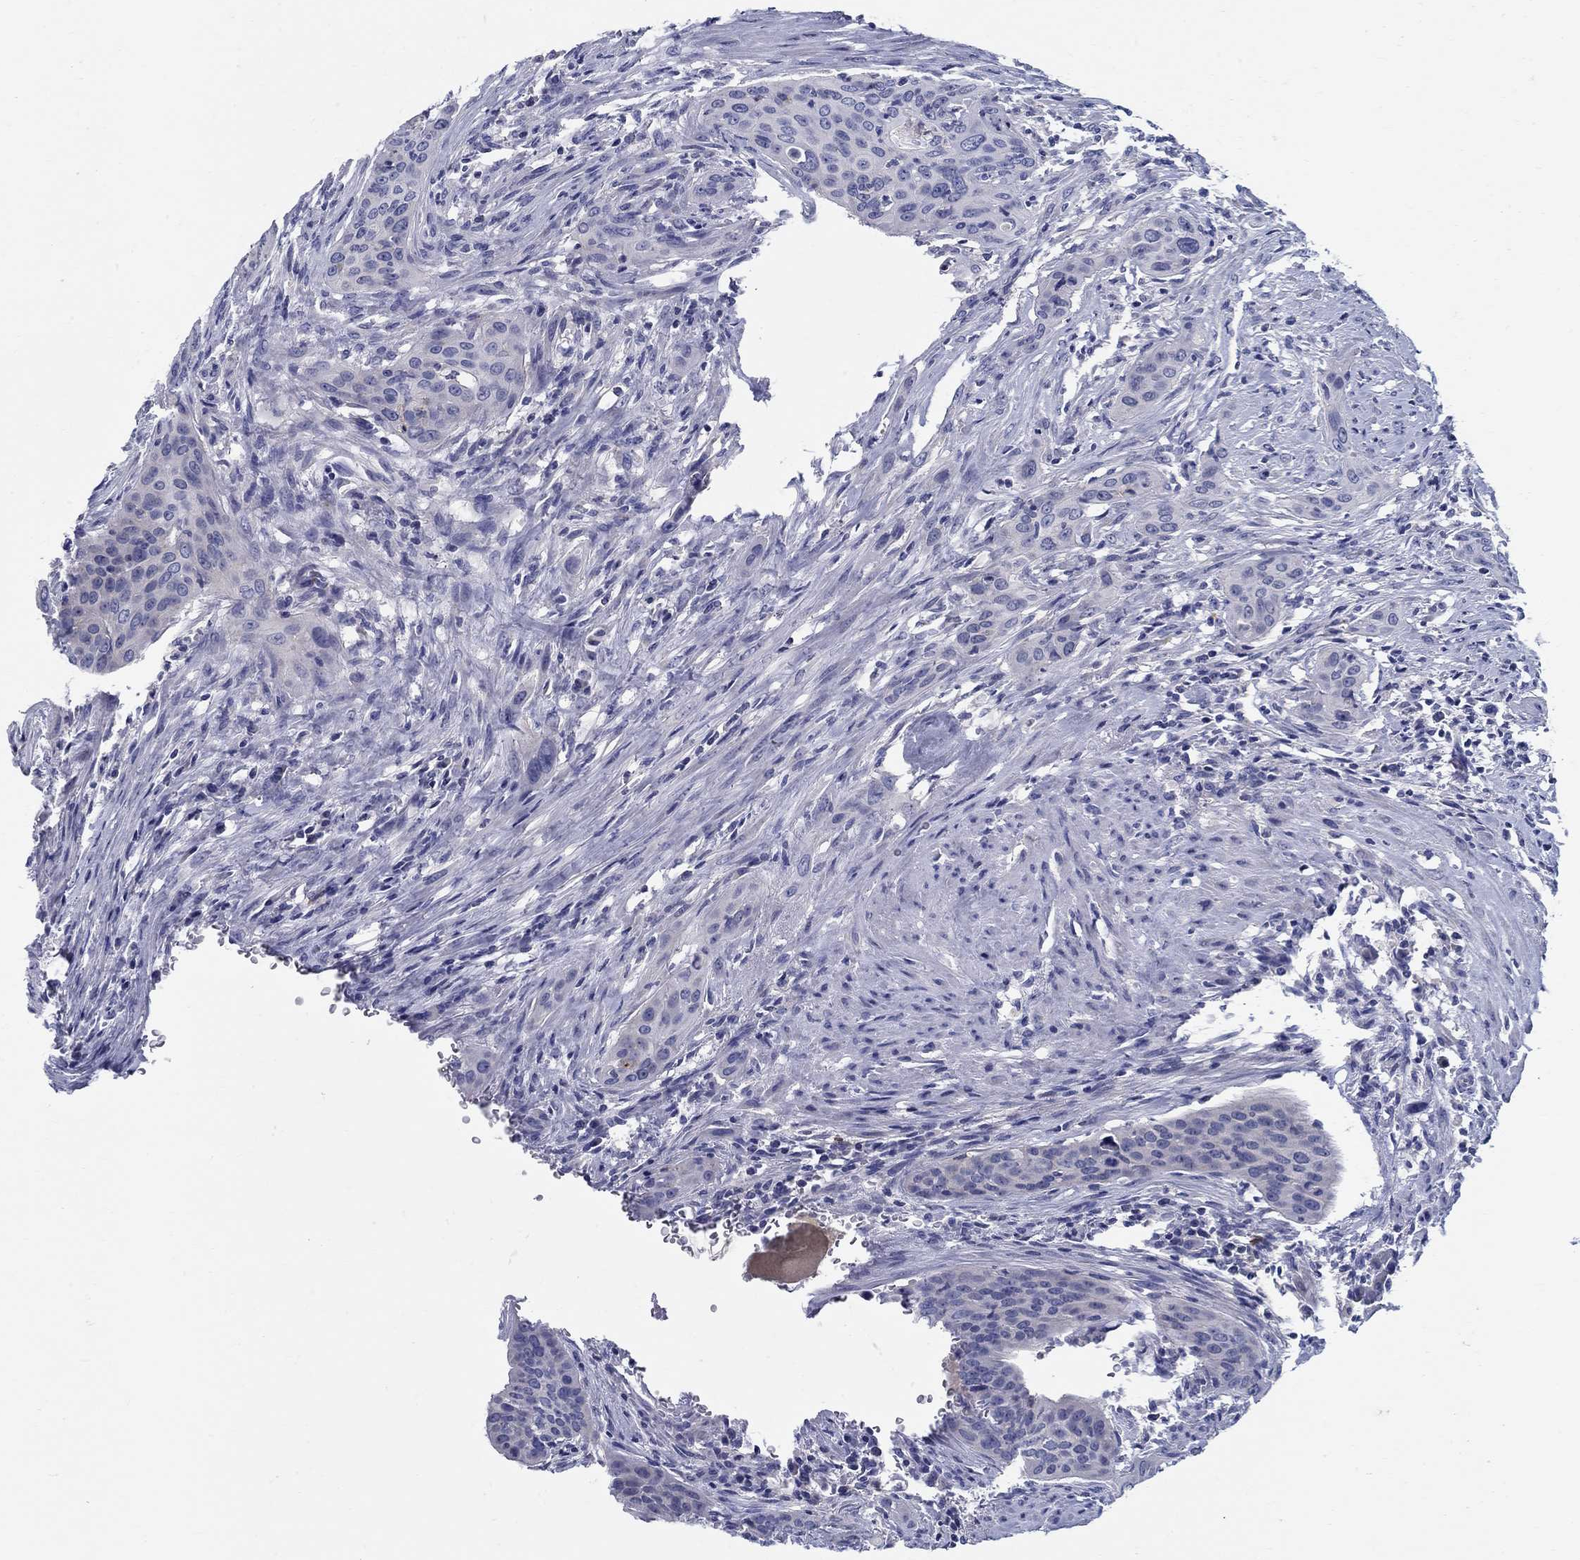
{"staining": {"intensity": "negative", "quantity": "none", "location": "none"}, "tissue": "urothelial cancer", "cell_type": "Tumor cells", "image_type": "cancer", "snomed": [{"axis": "morphology", "description": "Urothelial carcinoma, High grade"}, {"axis": "topography", "description": "Urinary bladder"}], "caption": "Tumor cells are negative for protein expression in human high-grade urothelial carcinoma.", "gene": "CRYGD", "patient": {"sex": "male", "age": 82}}